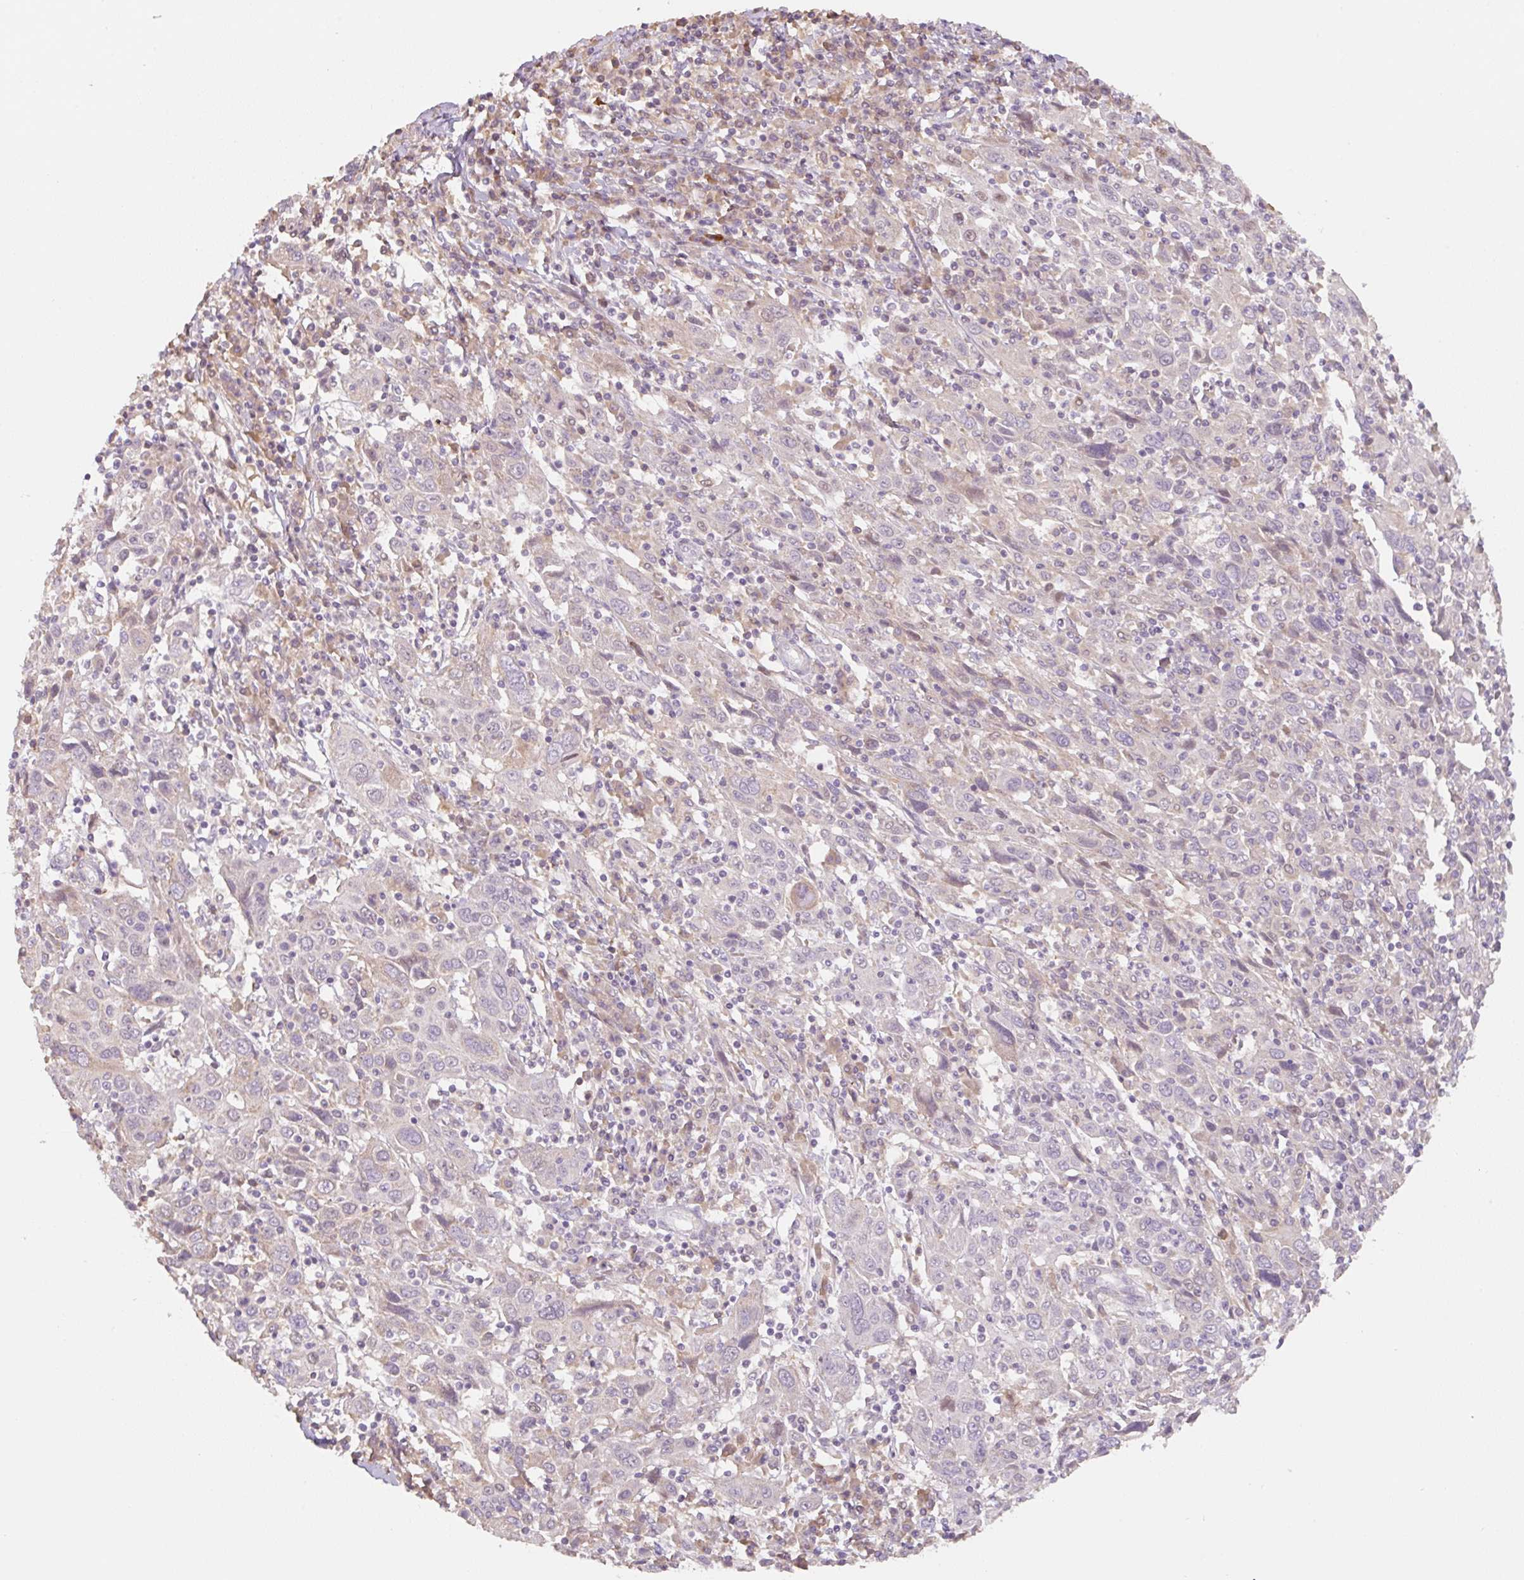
{"staining": {"intensity": "negative", "quantity": "none", "location": "none"}, "tissue": "cervical cancer", "cell_type": "Tumor cells", "image_type": "cancer", "snomed": [{"axis": "morphology", "description": "Squamous cell carcinoma, NOS"}, {"axis": "topography", "description": "Cervix"}], "caption": "High magnification brightfield microscopy of cervical cancer (squamous cell carcinoma) stained with DAB (brown) and counterstained with hematoxylin (blue): tumor cells show no significant positivity.", "gene": "MIA2", "patient": {"sex": "female", "age": 46}}